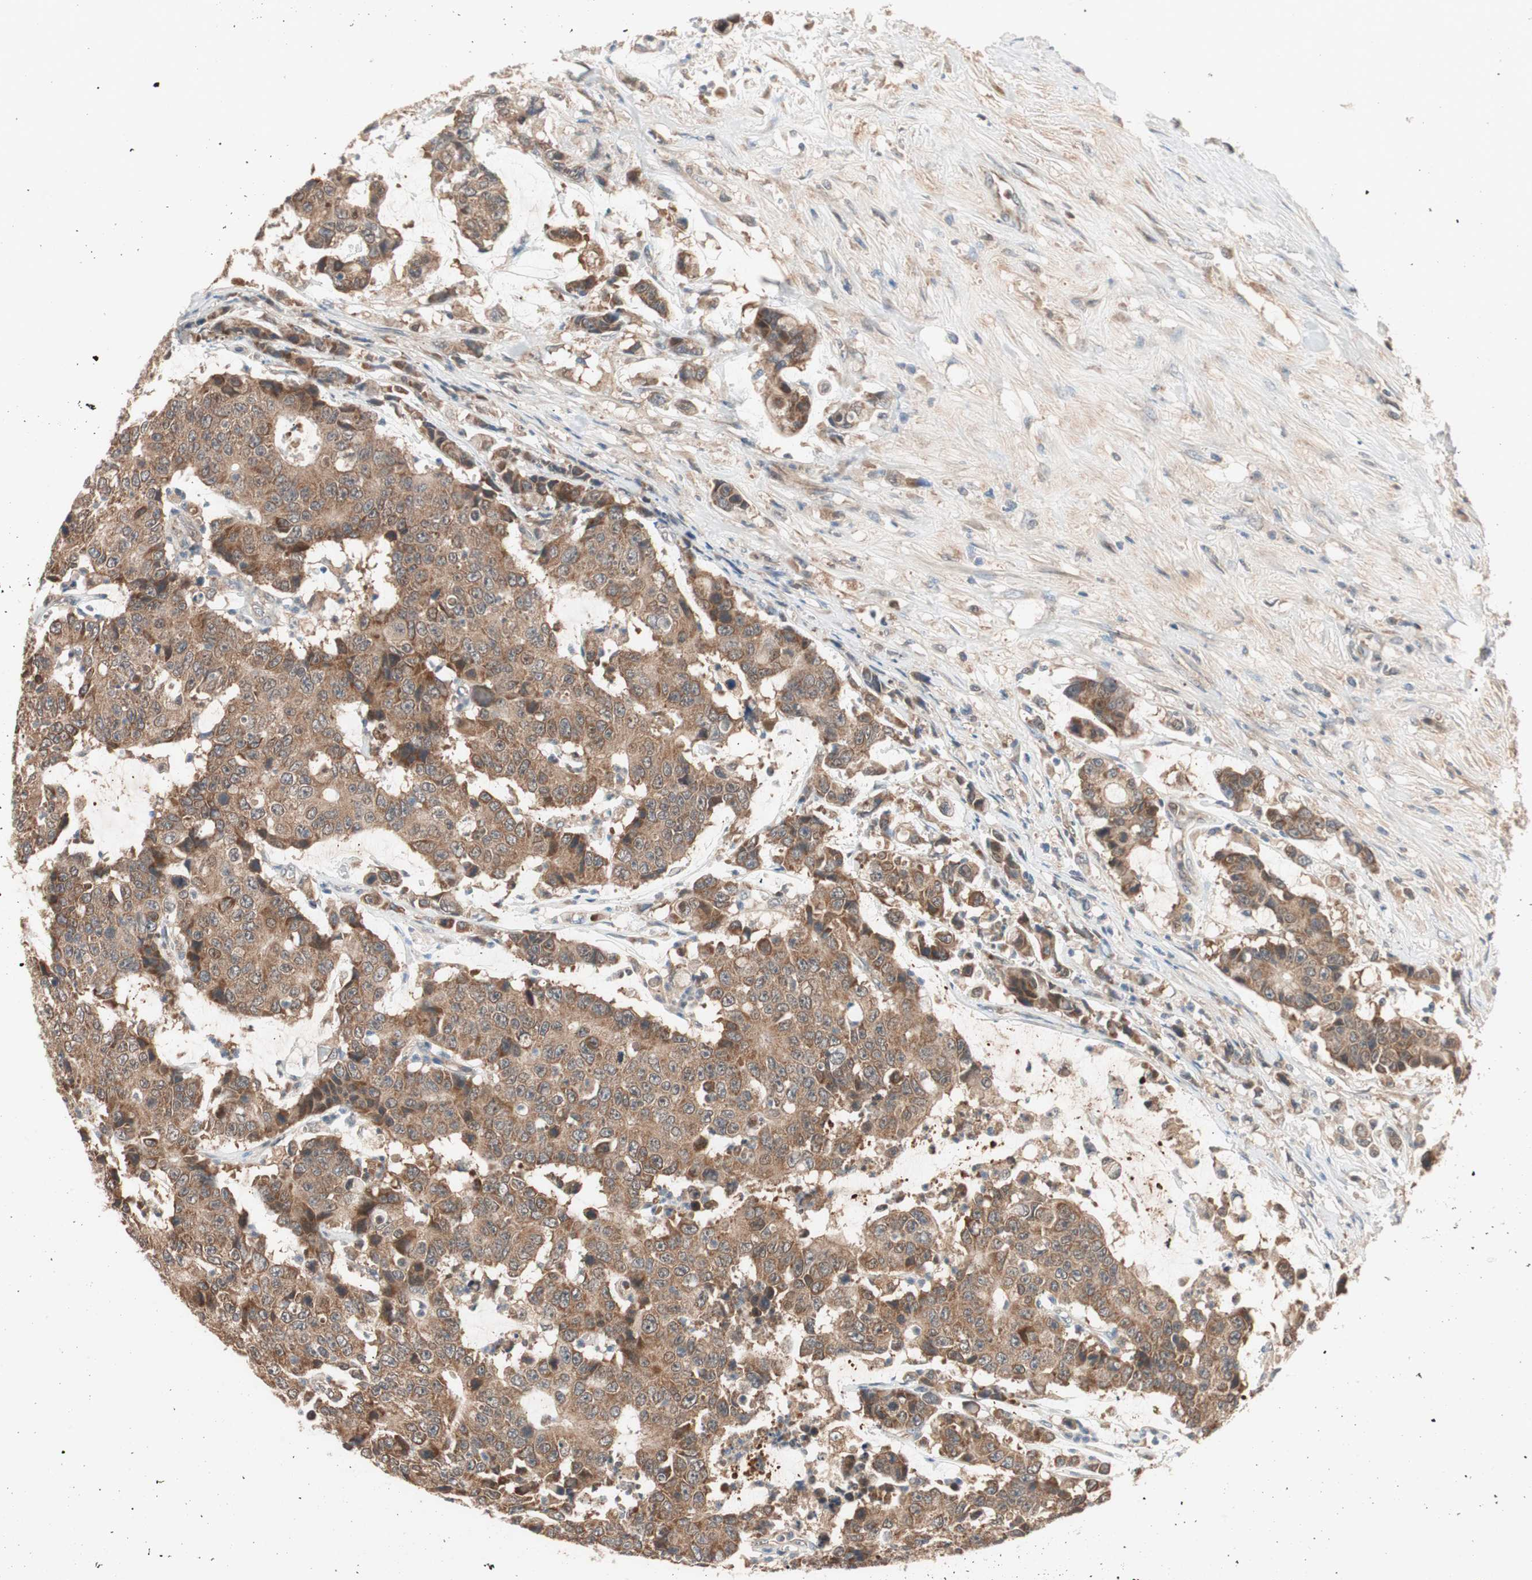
{"staining": {"intensity": "moderate", "quantity": ">75%", "location": "cytoplasmic/membranous"}, "tissue": "colorectal cancer", "cell_type": "Tumor cells", "image_type": "cancer", "snomed": [{"axis": "morphology", "description": "Adenocarcinoma, NOS"}, {"axis": "topography", "description": "Colon"}], "caption": "A photomicrograph of colorectal adenocarcinoma stained for a protein exhibits moderate cytoplasmic/membranous brown staining in tumor cells.", "gene": "HMBS", "patient": {"sex": "female", "age": 86}}